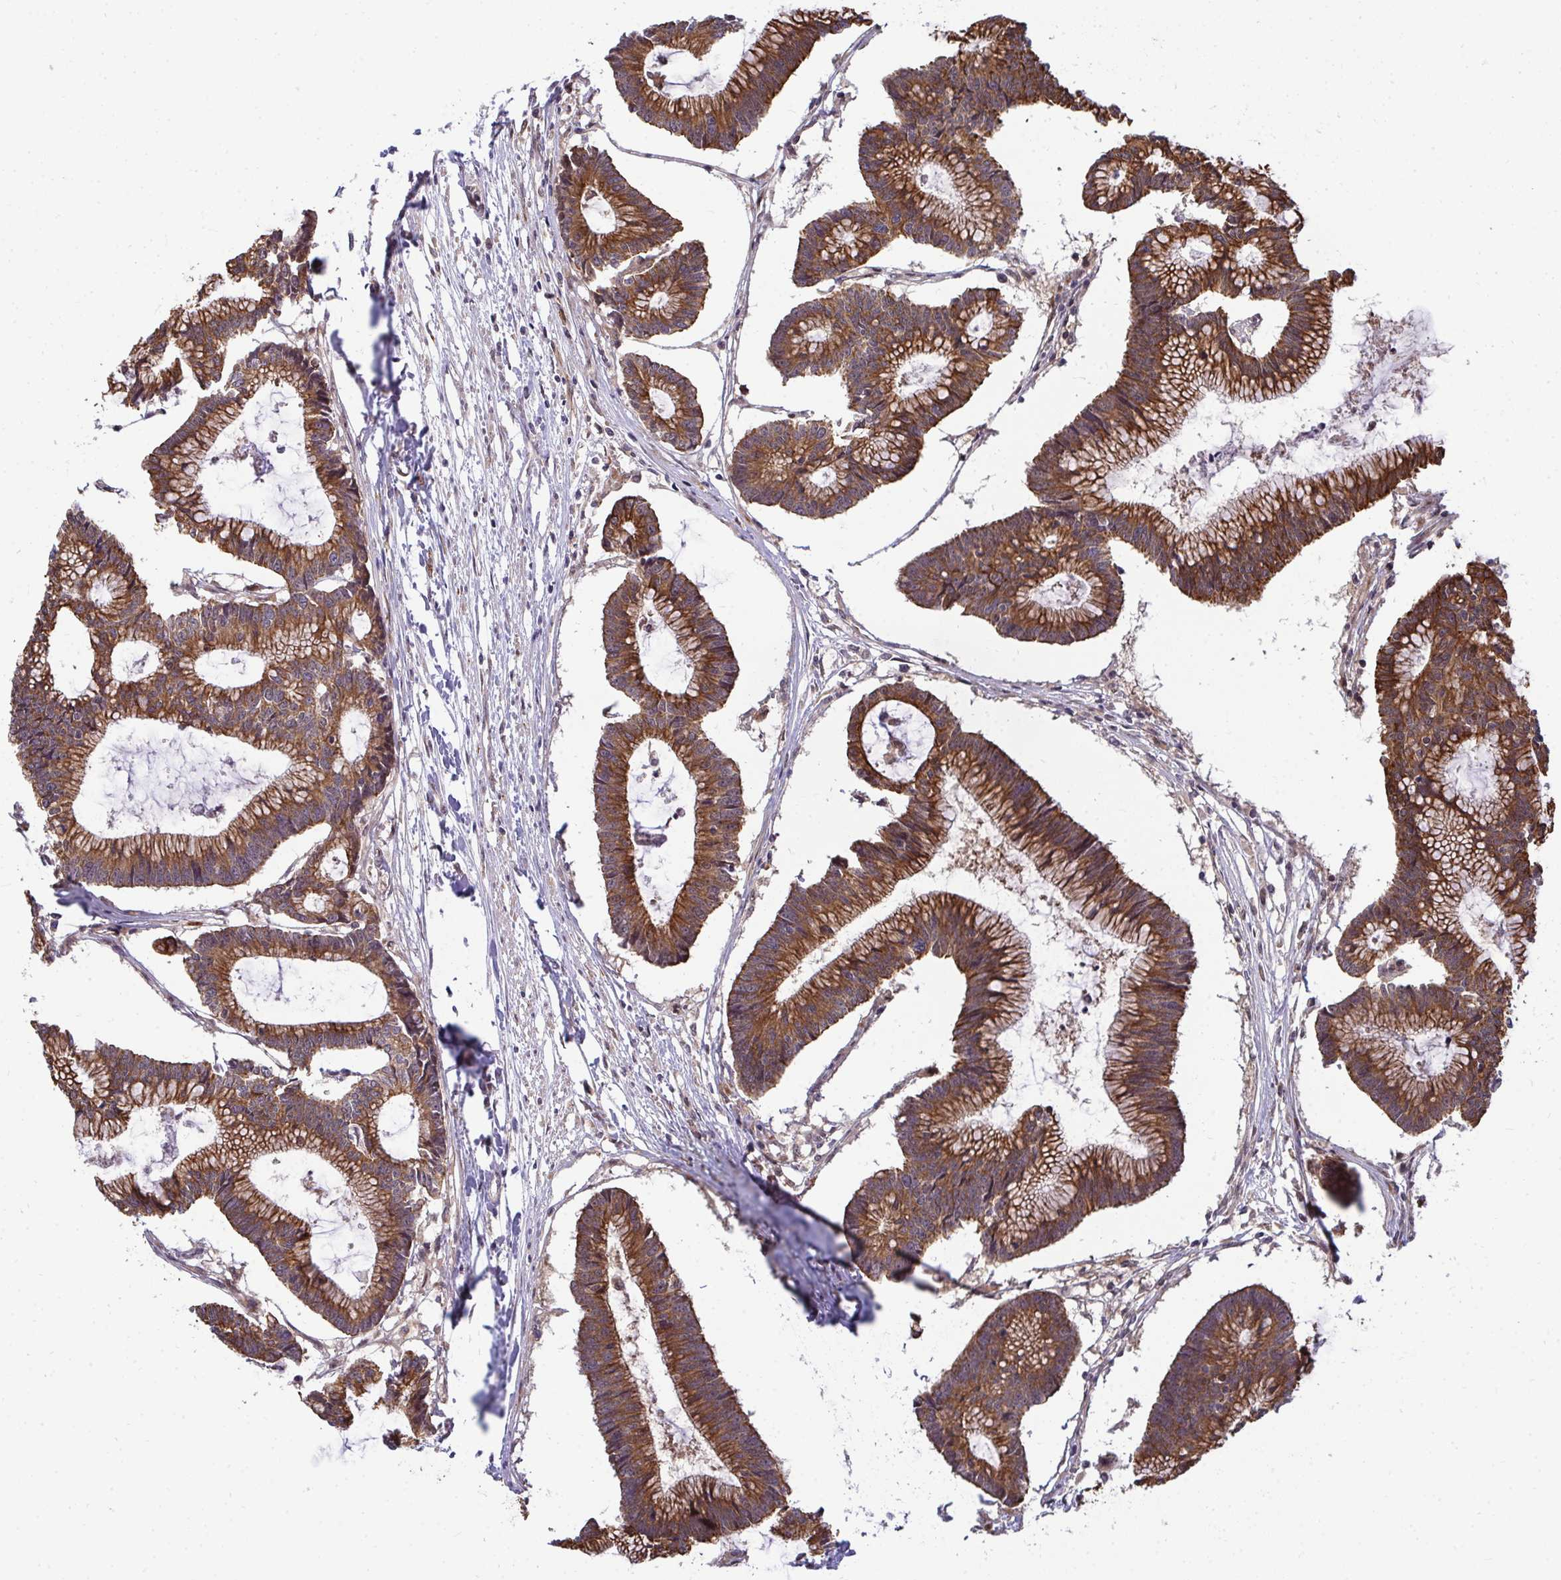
{"staining": {"intensity": "strong", "quantity": ">75%", "location": "cytoplasmic/membranous"}, "tissue": "colorectal cancer", "cell_type": "Tumor cells", "image_type": "cancer", "snomed": [{"axis": "morphology", "description": "Adenocarcinoma, NOS"}, {"axis": "topography", "description": "Colon"}], "caption": "Colorectal cancer (adenocarcinoma) stained with DAB immunohistochemistry (IHC) exhibits high levels of strong cytoplasmic/membranous positivity in approximately >75% of tumor cells. (Brightfield microscopy of DAB IHC at high magnification).", "gene": "TRIM44", "patient": {"sex": "female", "age": 78}}